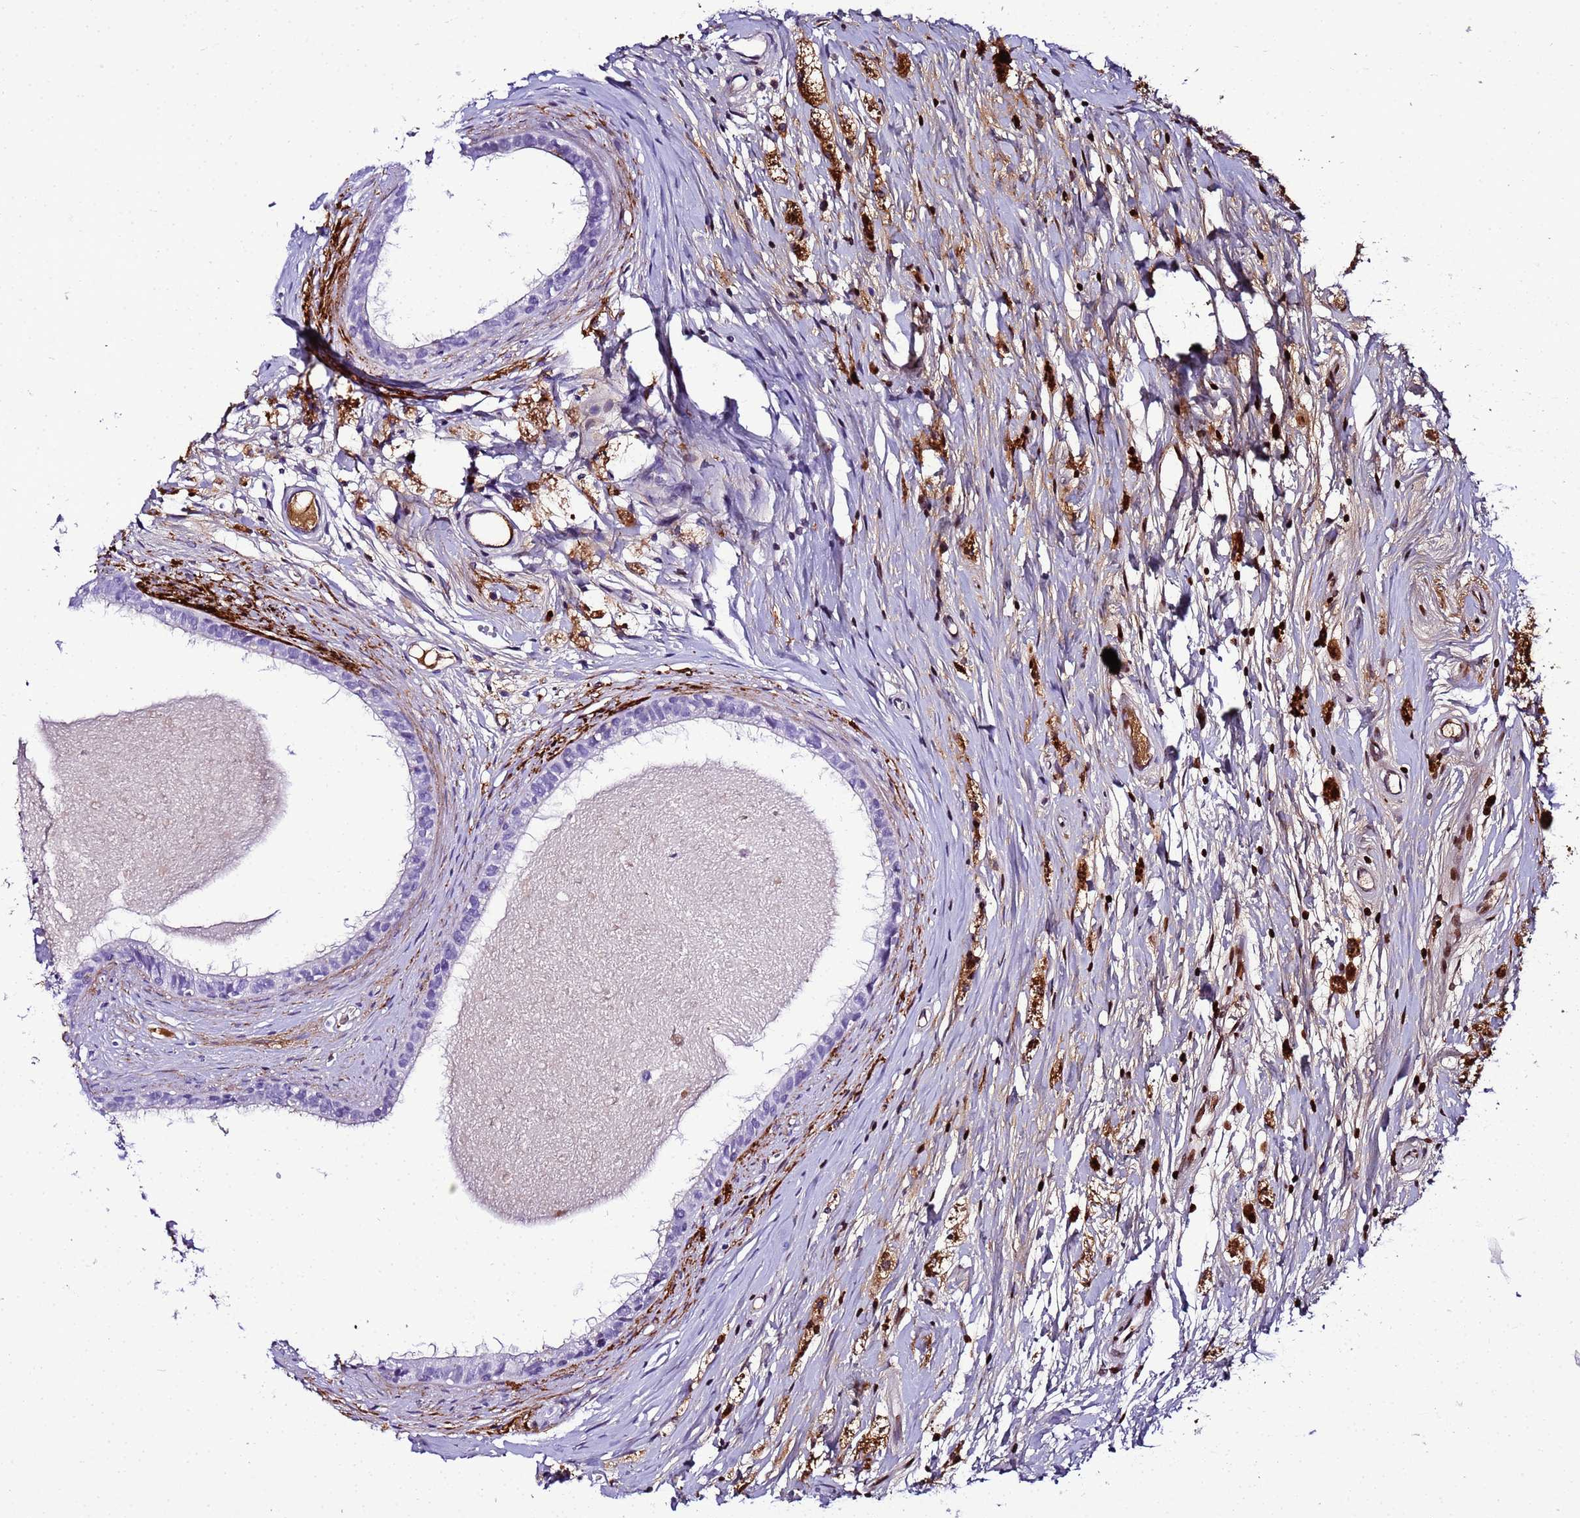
{"staining": {"intensity": "weak", "quantity": "<25%", "location": "cytoplasmic/membranous"}, "tissue": "epididymis", "cell_type": "Glandular cells", "image_type": "normal", "snomed": [{"axis": "morphology", "description": "Normal tissue, NOS"}, {"axis": "topography", "description": "Epididymis"}], "caption": "Immunohistochemistry micrograph of unremarkable epididymis stained for a protein (brown), which exhibits no staining in glandular cells.", "gene": "CFHR1", "patient": {"sex": "male", "age": 80}}